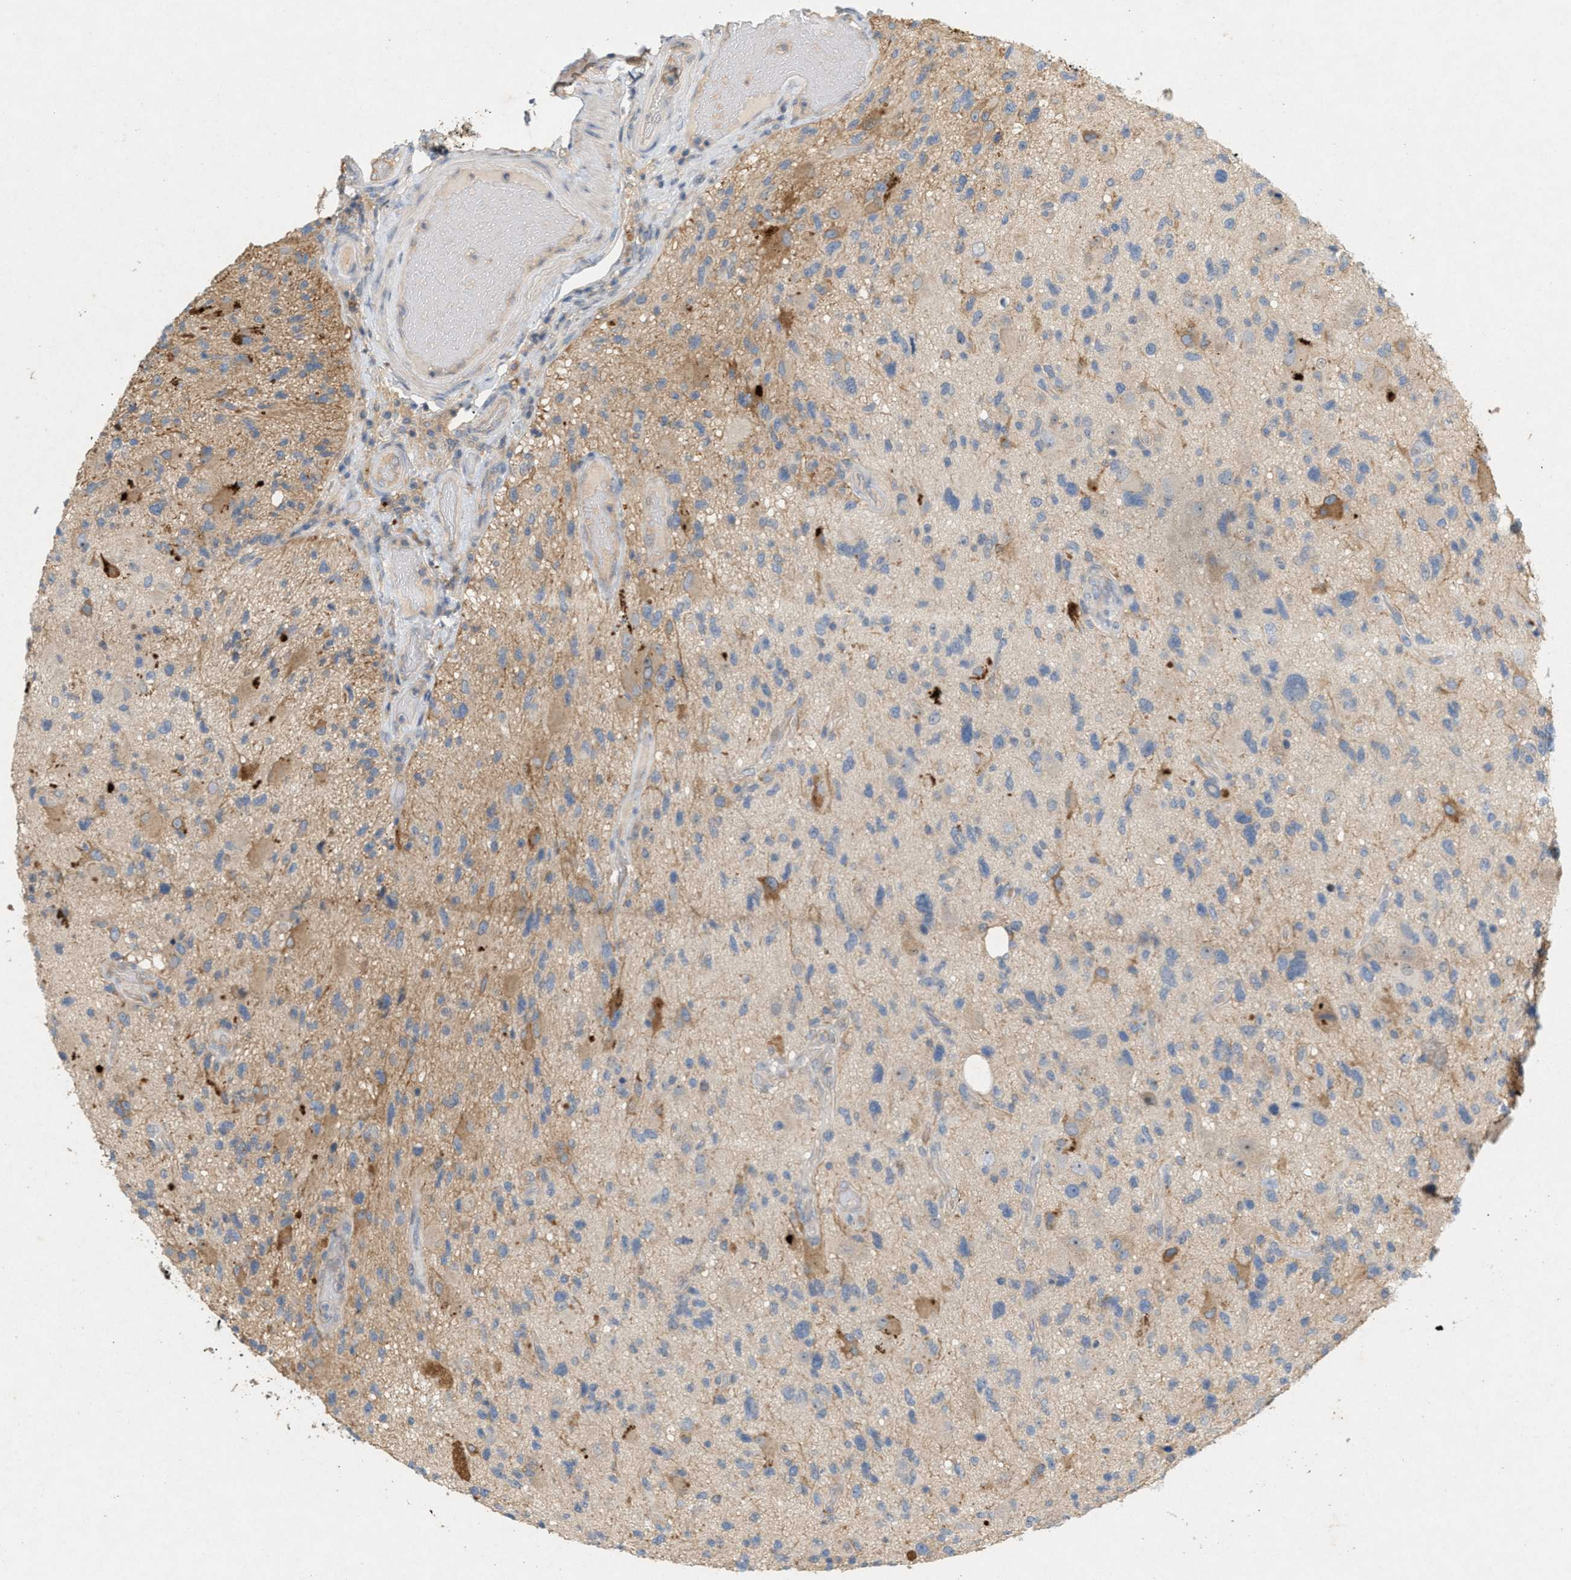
{"staining": {"intensity": "weak", "quantity": "25%-75%", "location": "cytoplasmic/membranous"}, "tissue": "glioma", "cell_type": "Tumor cells", "image_type": "cancer", "snomed": [{"axis": "morphology", "description": "Glioma, malignant, High grade"}, {"axis": "topography", "description": "Brain"}], "caption": "Malignant high-grade glioma stained with DAB IHC displays low levels of weak cytoplasmic/membranous expression in approximately 25%-75% of tumor cells.", "gene": "DCAF7", "patient": {"sex": "male", "age": 33}}